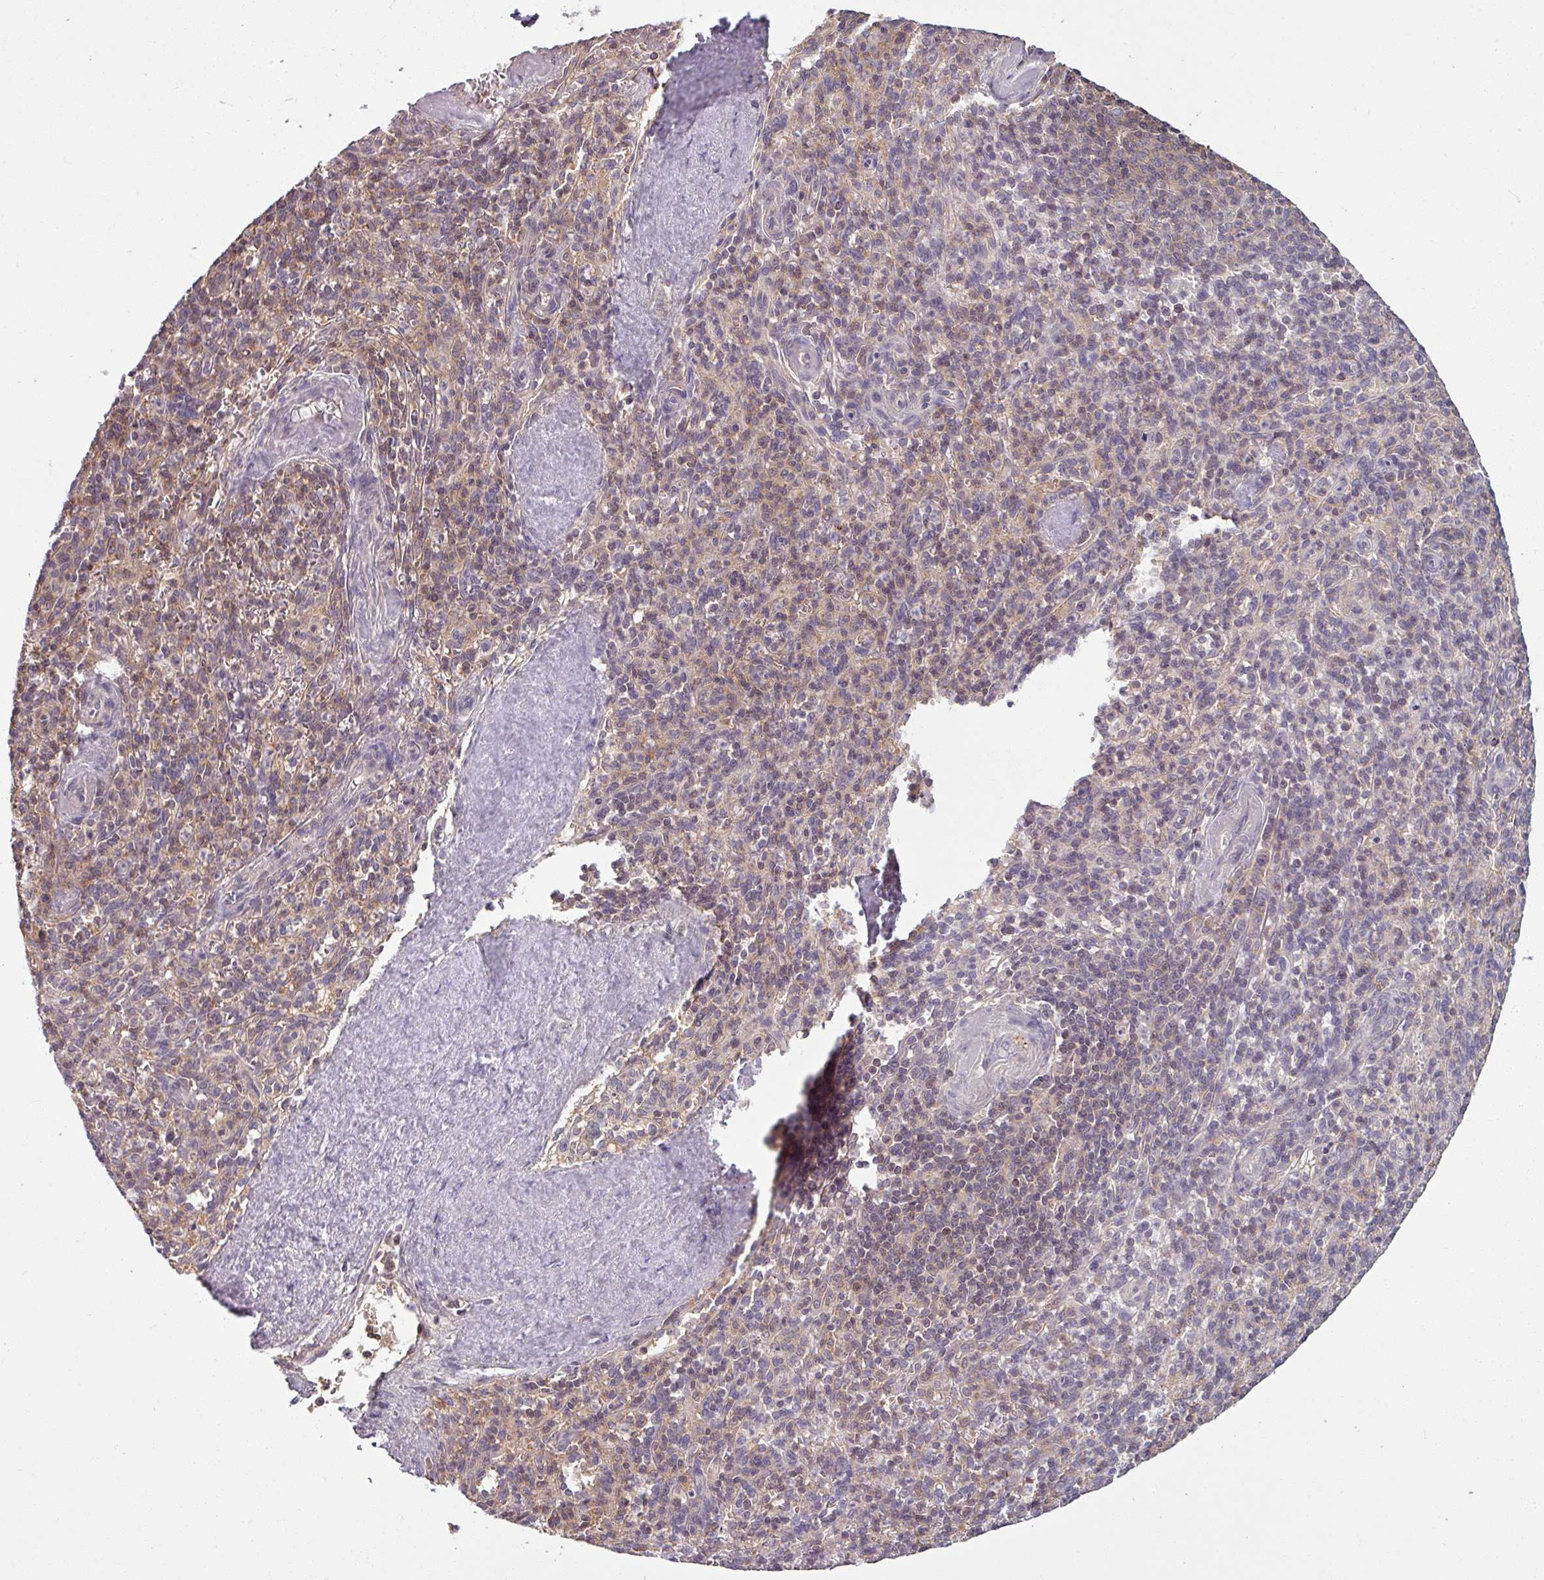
{"staining": {"intensity": "weak", "quantity": "25%-75%", "location": "cytoplasmic/membranous"}, "tissue": "spleen", "cell_type": "Cells in red pulp", "image_type": "normal", "snomed": [{"axis": "morphology", "description": "Normal tissue, NOS"}, {"axis": "topography", "description": "Spleen"}], "caption": "Immunohistochemical staining of normal human spleen shows 25%-75% levels of weak cytoplasmic/membranous protein expression in approximately 25%-75% of cells in red pulp. Using DAB (brown) and hematoxylin (blue) stains, captured at high magnification using brightfield microscopy.", "gene": "TUSC3", "patient": {"sex": "female", "age": 70}}